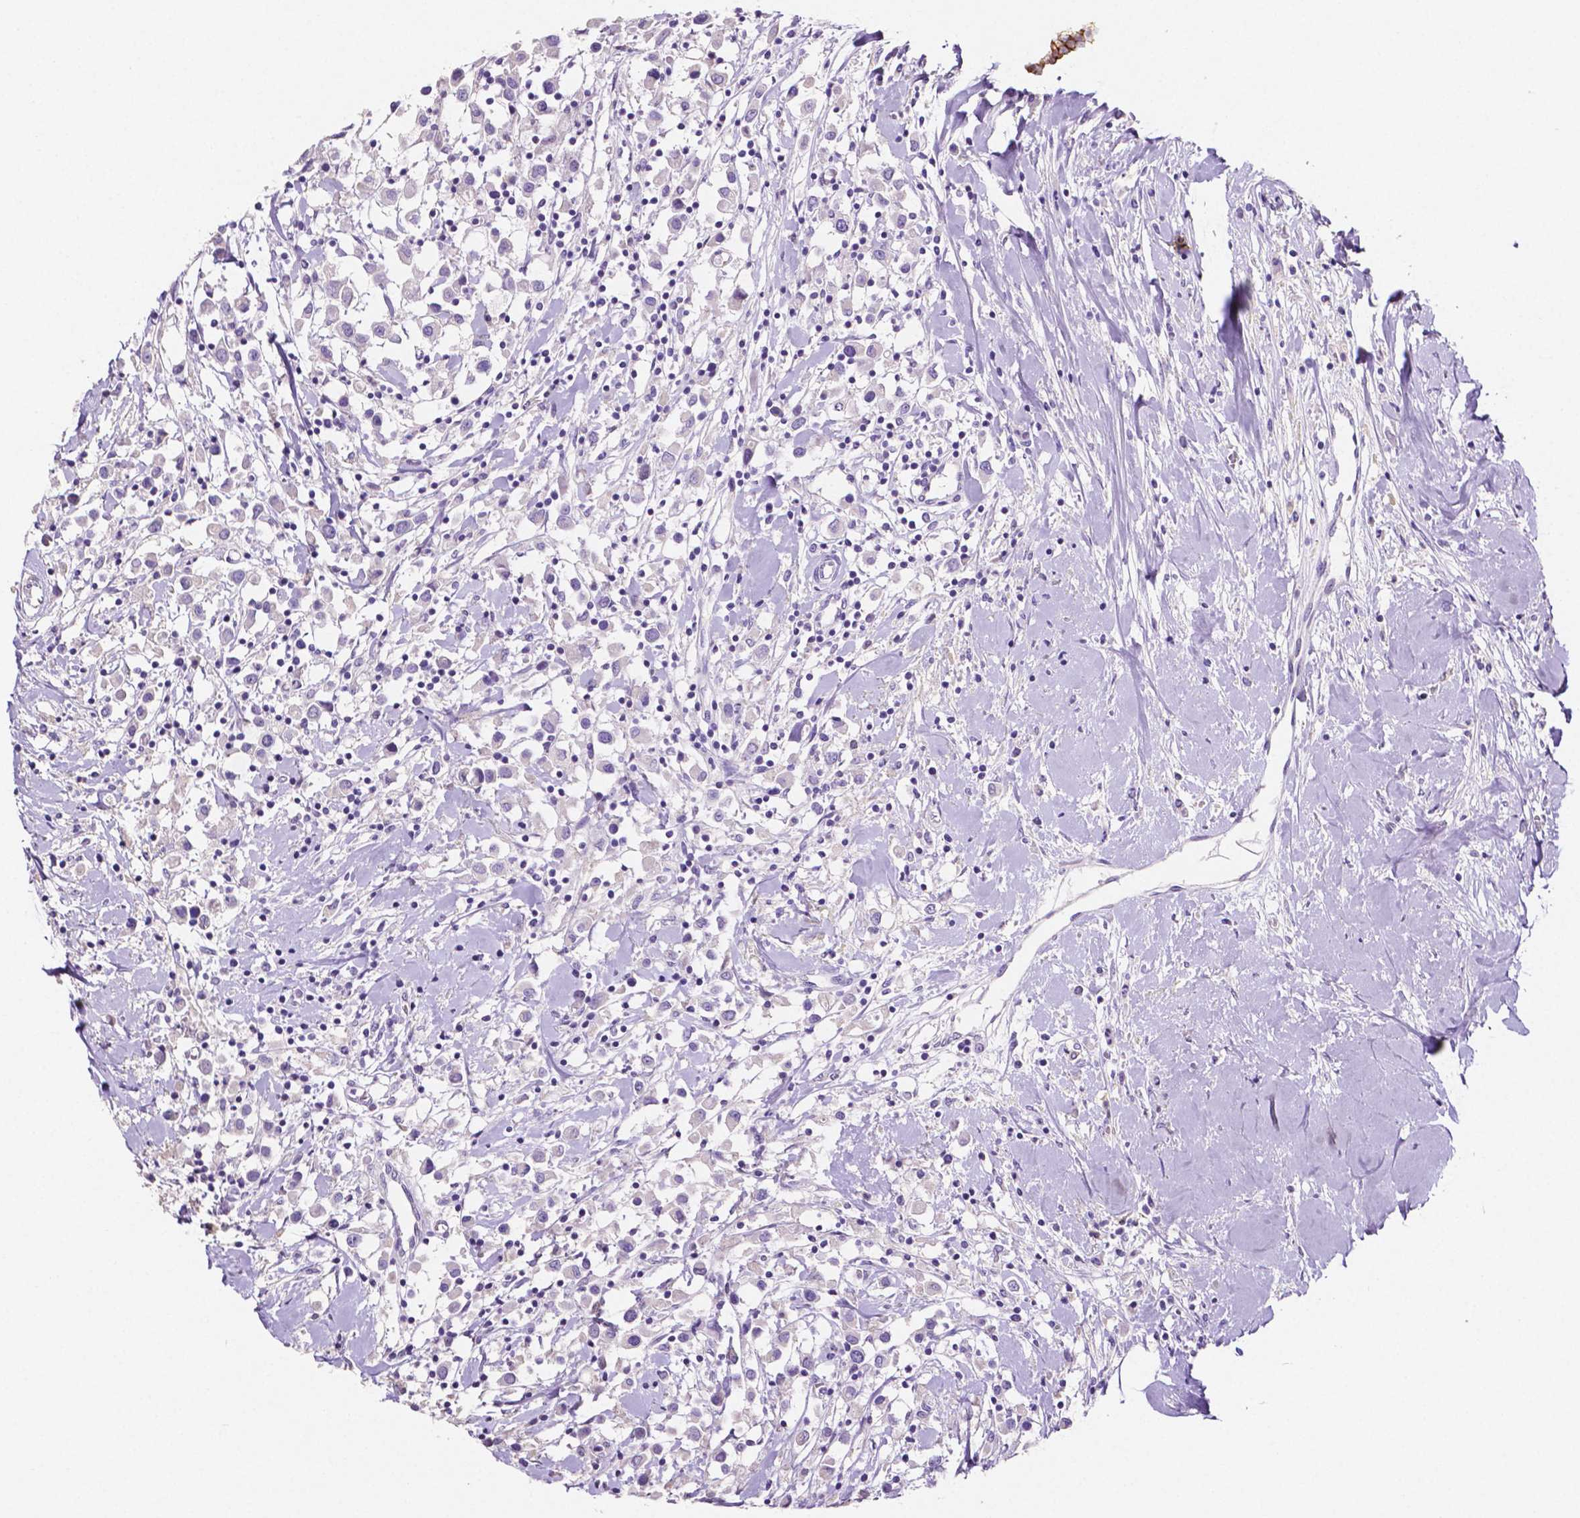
{"staining": {"intensity": "negative", "quantity": "none", "location": "none"}, "tissue": "breast cancer", "cell_type": "Tumor cells", "image_type": "cancer", "snomed": [{"axis": "morphology", "description": "Duct carcinoma"}, {"axis": "topography", "description": "Breast"}], "caption": "Human breast cancer (invasive ductal carcinoma) stained for a protein using immunohistochemistry (IHC) demonstrates no expression in tumor cells.", "gene": "SLC22A2", "patient": {"sex": "female", "age": 61}}